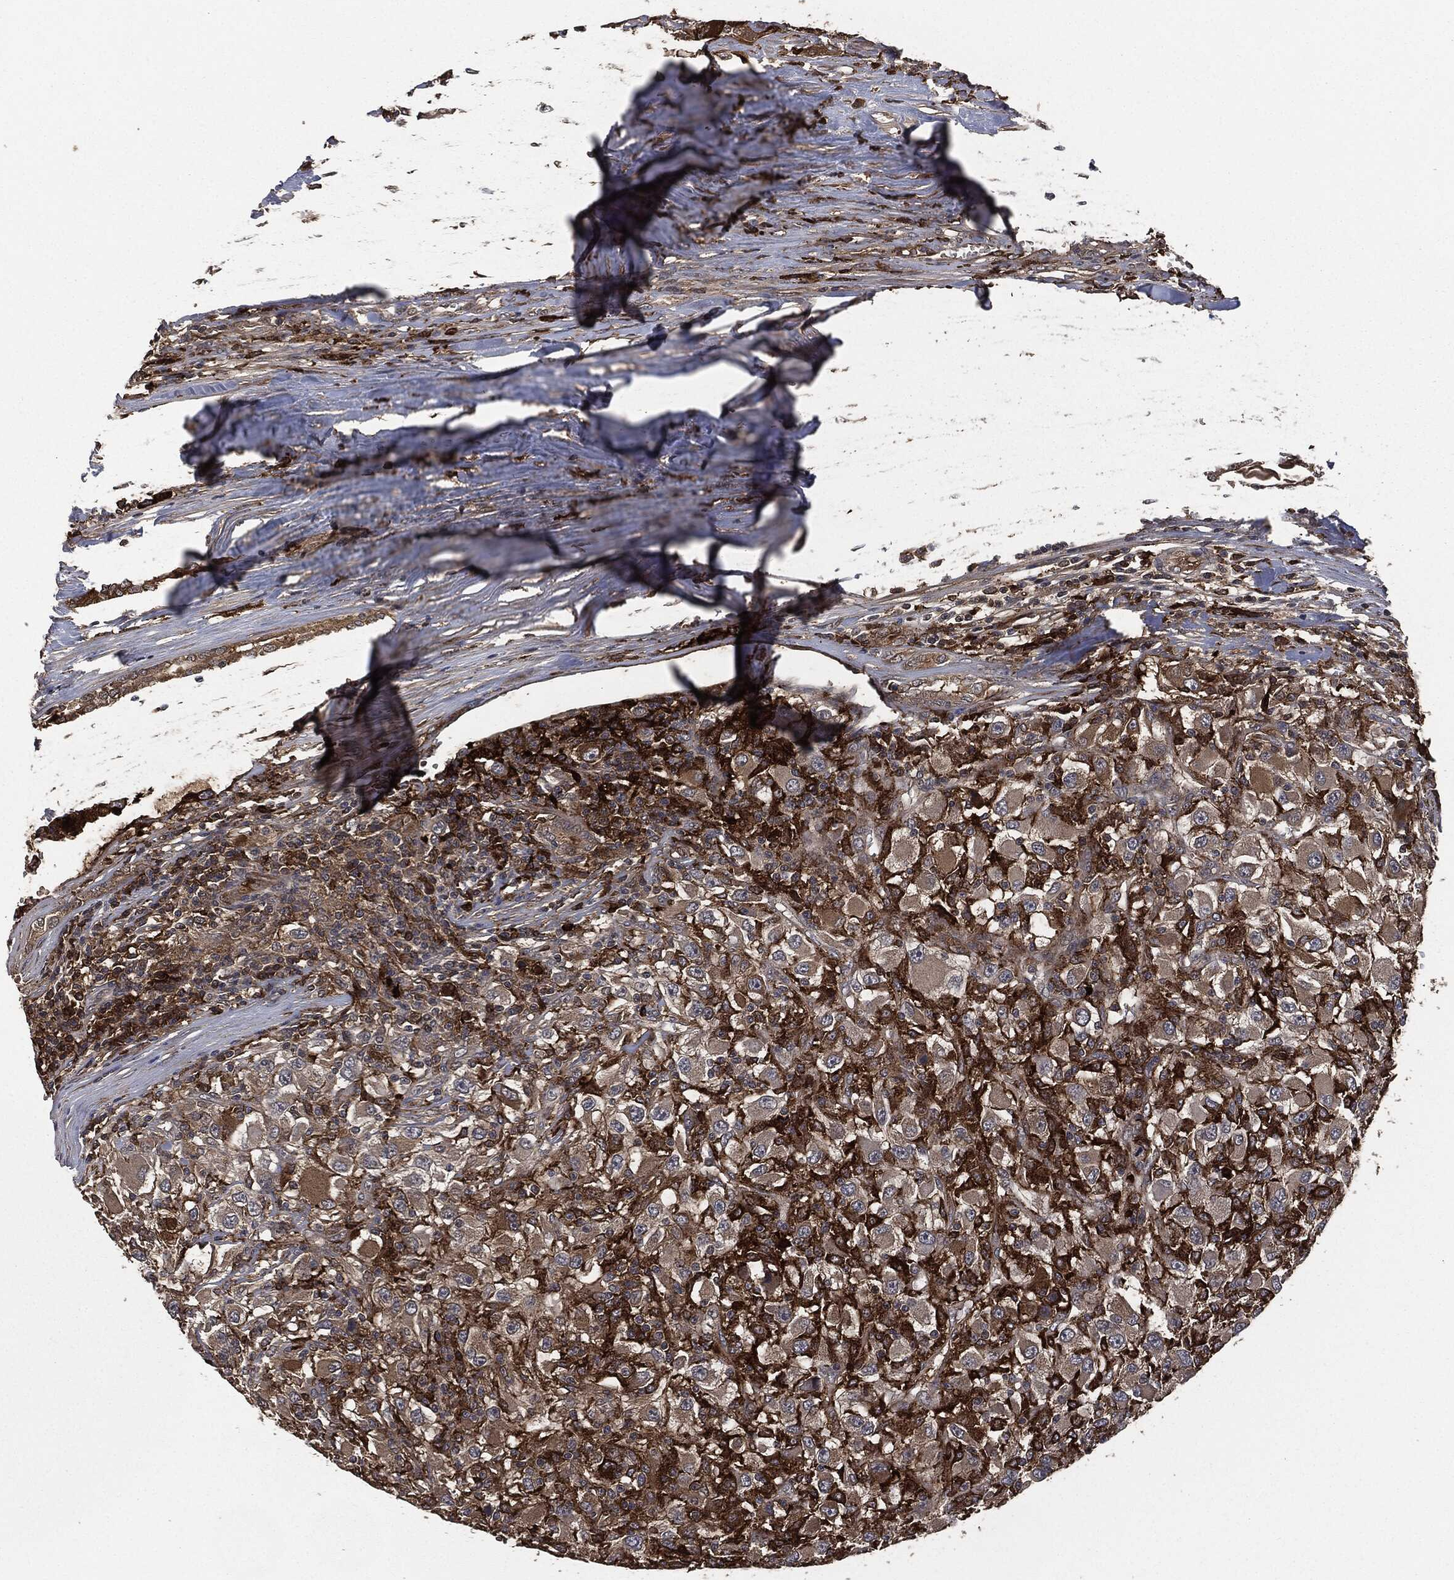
{"staining": {"intensity": "moderate", "quantity": ">75%", "location": "cytoplasmic/membranous"}, "tissue": "renal cancer", "cell_type": "Tumor cells", "image_type": "cancer", "snomed": [{"axis": "morphology", "description": "Adenocarcinoma, NOS"}, {"axis": "topography", "description": "Kidney"}], "caption": "A medium amount of moderate cytoplasmic/membranous expression is present in about >75% of tumor cells in renal cancer (adenocarcinoma) tissue.", "gene": "CRABP2", "patient": {"sex": "female", "age": 67}}